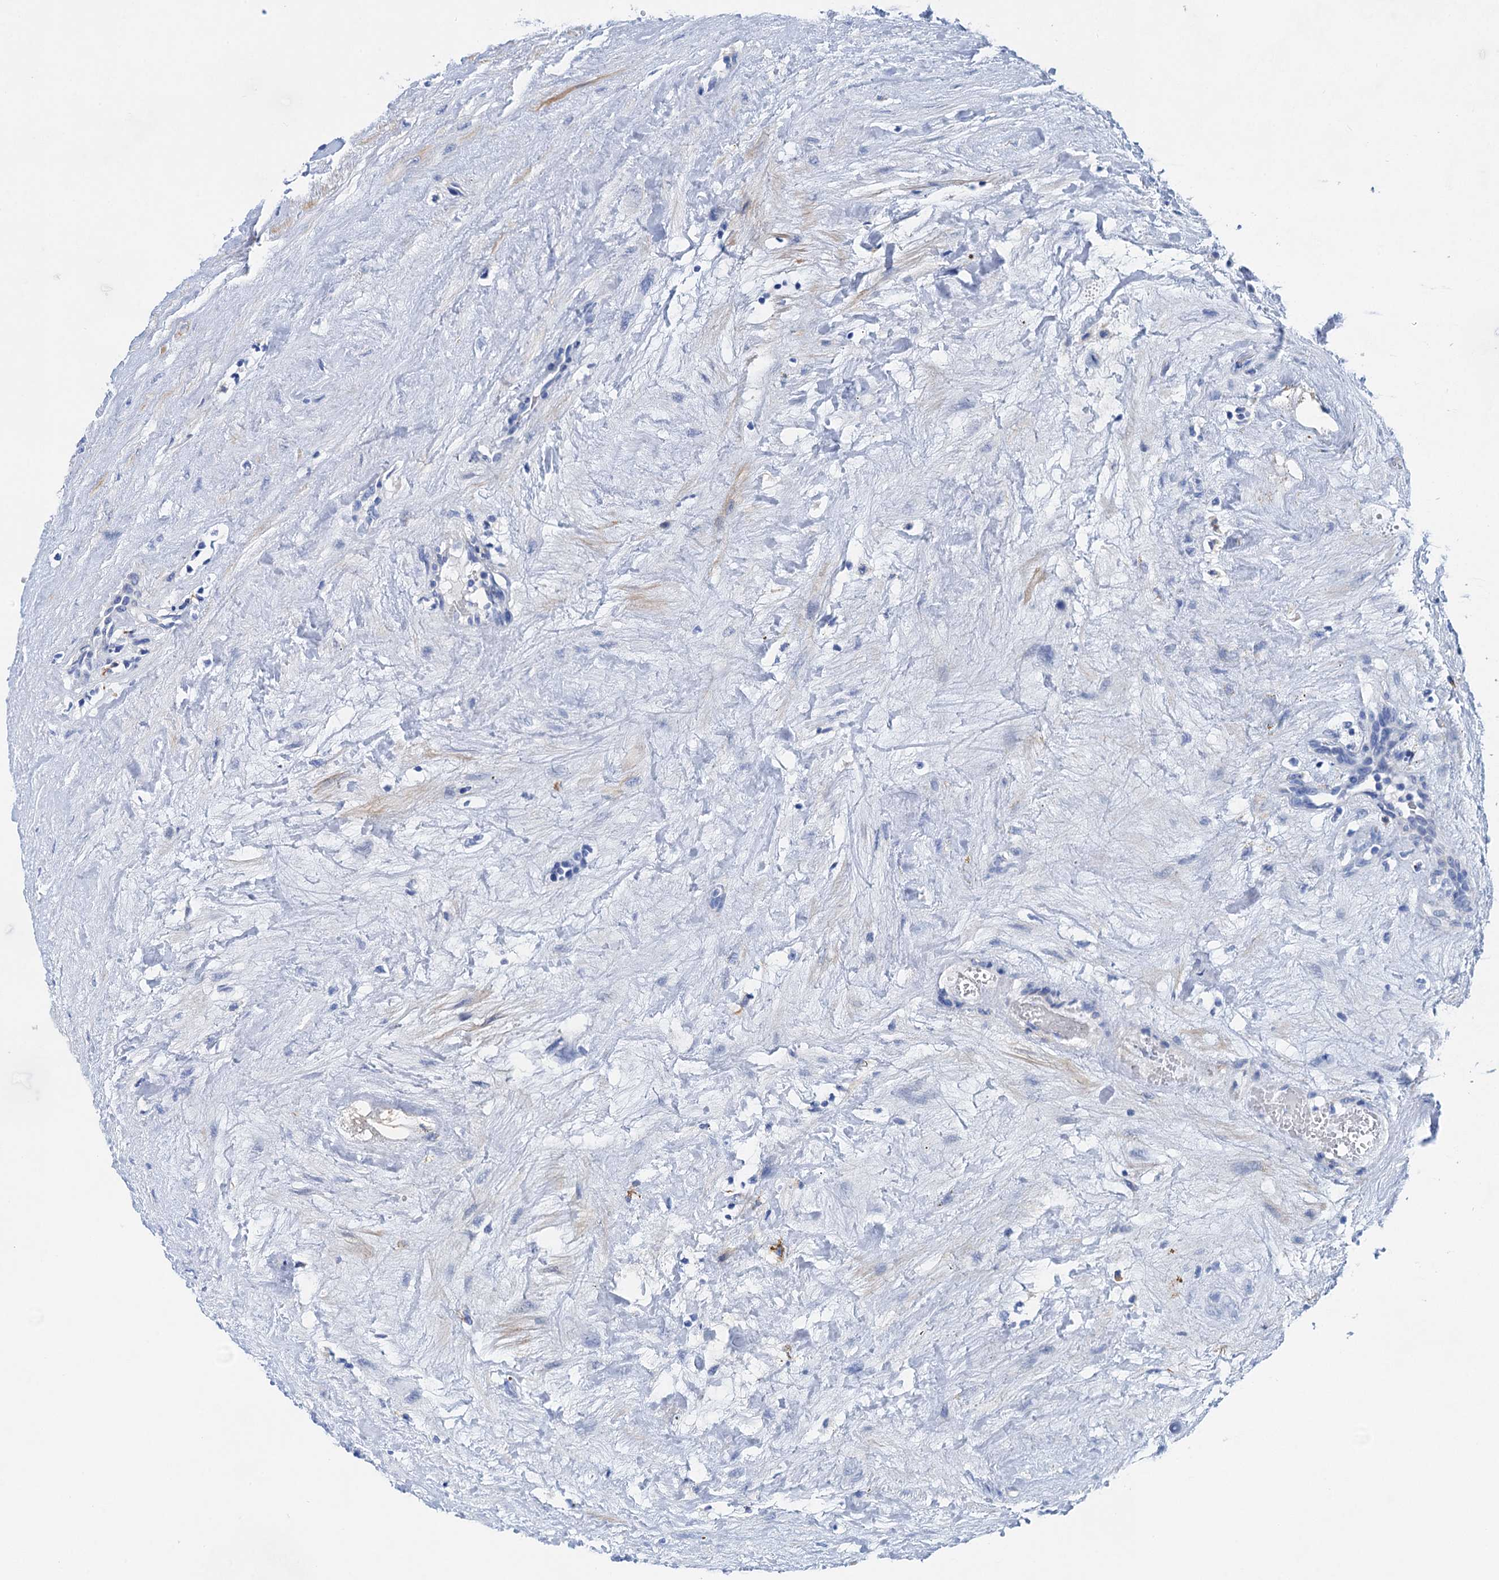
{"staining": {"intensity": "negative", "quantity": "none", "location": "none"}, "tissue": "testis cancer", "cell_type": "Tumor cells", "image_type": "cancer", "snomed": [{"axis": "morphology", "description": "Seminoma, NOS"}, {"axis": "topography", "description": "Testis"}], "caption": "This is a histopathology image of IHC staining of testis seminoma, which shows no staining in tumor cells. (Stains: DAB (3,3'-diaminobenzidine) immunohistochemistry with hematoxylin counter stain, Microscopy: brightfield microscopy at high magnification).", "gene": "NLRP10", "patient": {"sex": "male", "age": 71}}